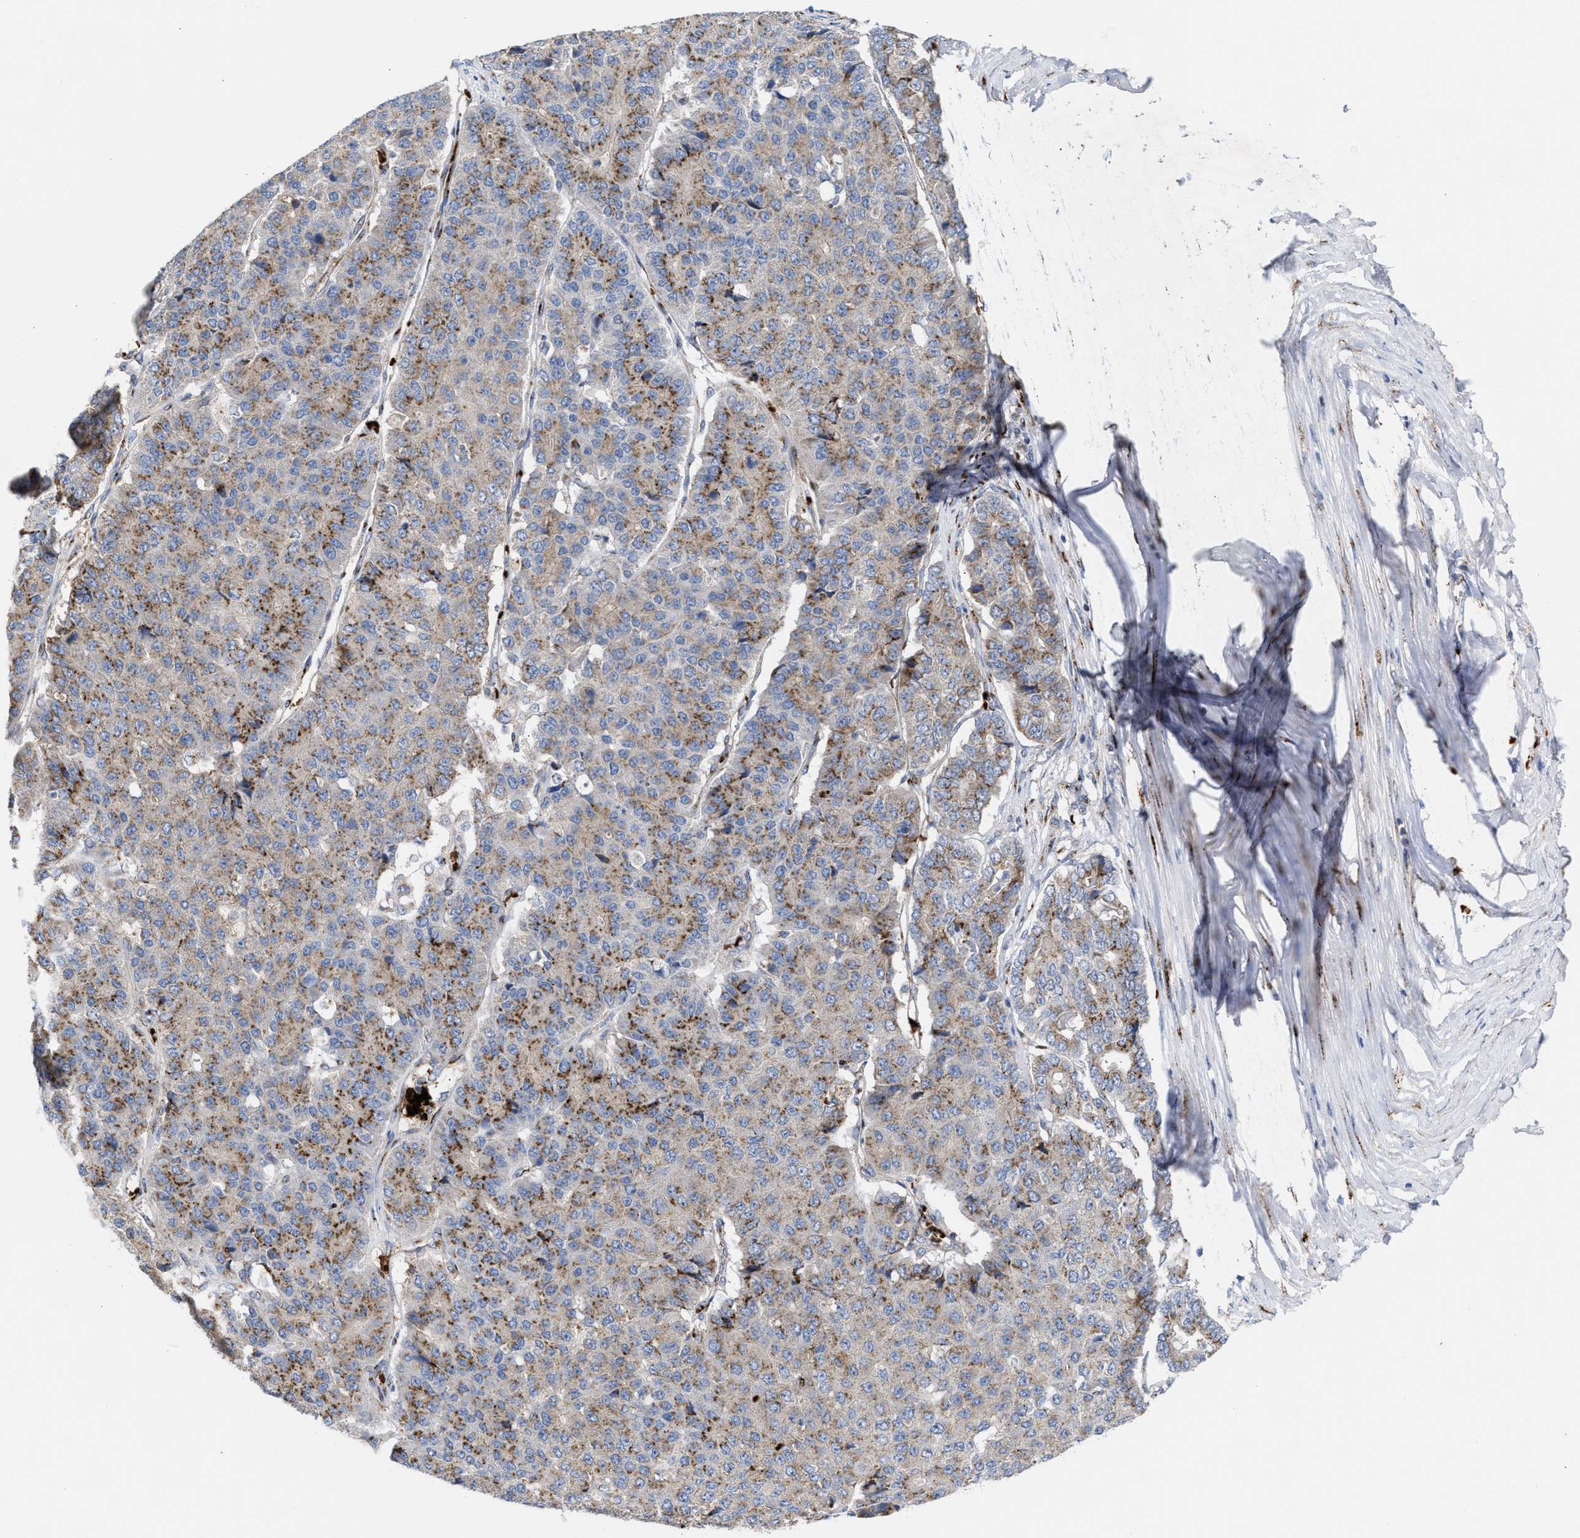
{"staining": {"intensity": "moderate", "quantity": ">75%", "location": "cytoplasmic/membranous"}, "tissue": "pancreatic cancer", "cell_type": "Tumor cells", "image_type": "cancer", "snomed": [{"axis": "morphology", "description": "Adenocarcinoma, NOS"}, {"axis": "topography", "description": "Pancreas"}], "caption": "Immunohistochemistry (IHC) staining of pancreatic adenocarcinoma, which reveals medium levels of moderate cytoplasmic/membranous expression in about >75% of tumor cells indicating moderate cytoplasmic/membranous protein expression. The staining was performed using DAB (brown) for protein detection and nuclei were counterstained in hematoxylin (blue).", "gene": "CCL2", "patient": {"sex": "male", "age": 50}}